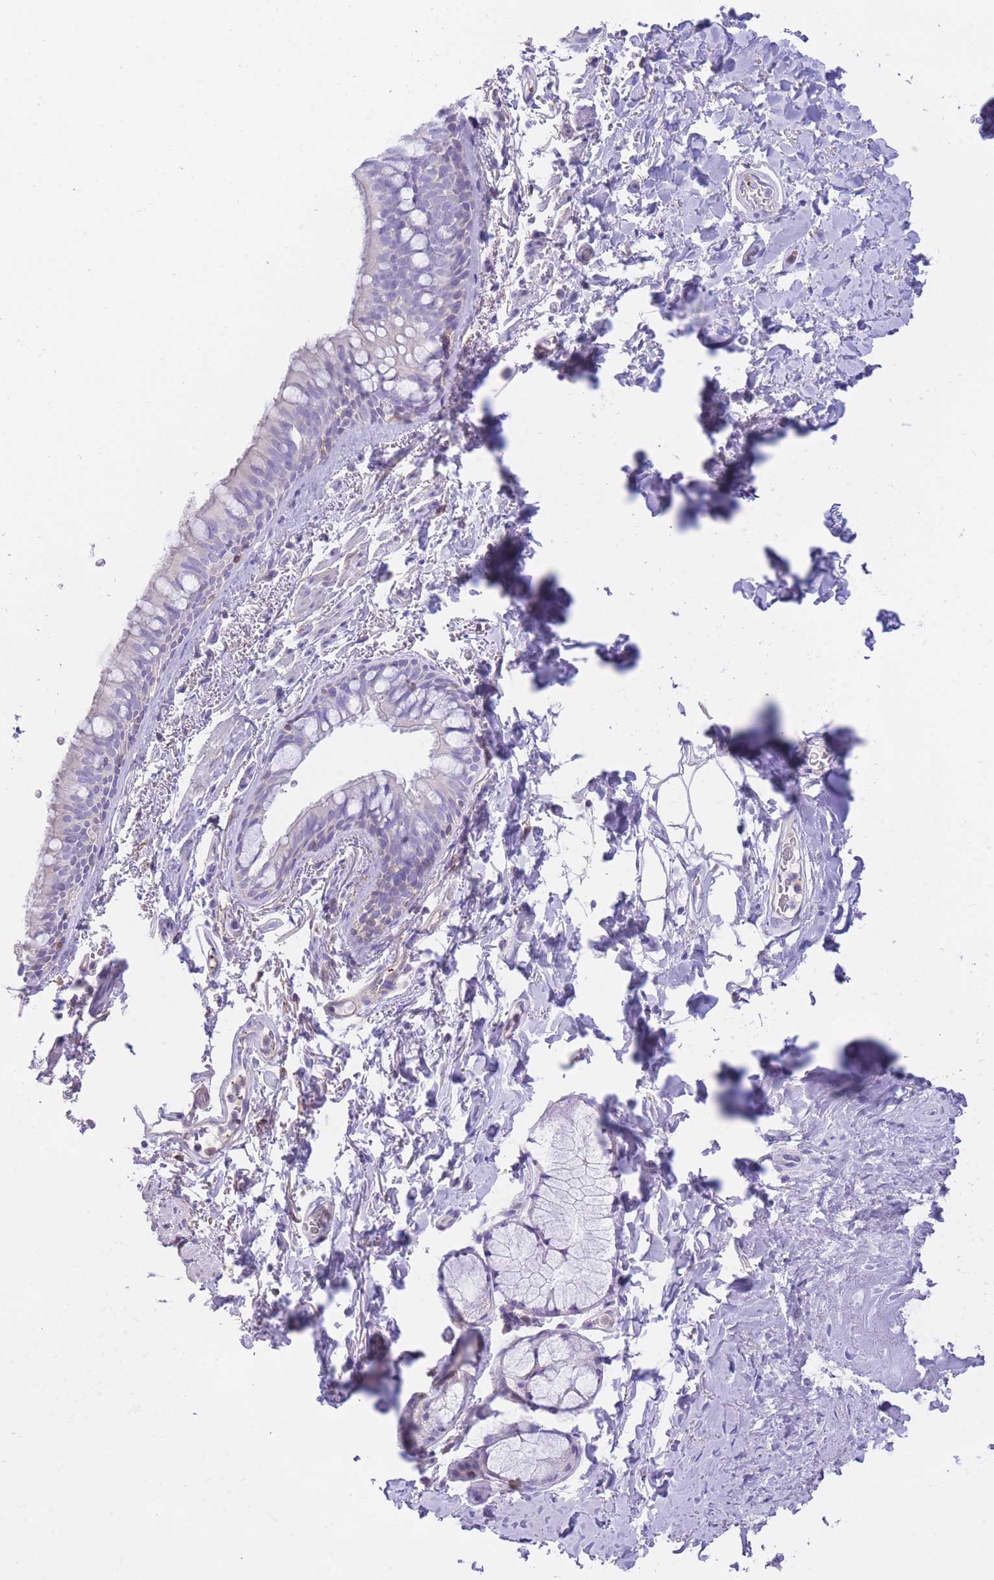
{"staining": {"intensity": "weak", "quantity": "<25%", "location": "cytoplasmic/membranous"}, "tissue": "bronchus", "cell_type": "Respiratory epithelial cells", "image_type": "normal", "snomed": [{"axis": "morphology", "description": "Normal tissue, NOS"}, {"axis": "topography", "description": "Bronchus"}], "caption": "This is an immunohistochemistry photomicrograph of unremarkable human bronchus. There is no positivity in respiratory epithelial cells.", "gene": "ENSG00000289258", "patient": {"sex": "male", "age": 70}}